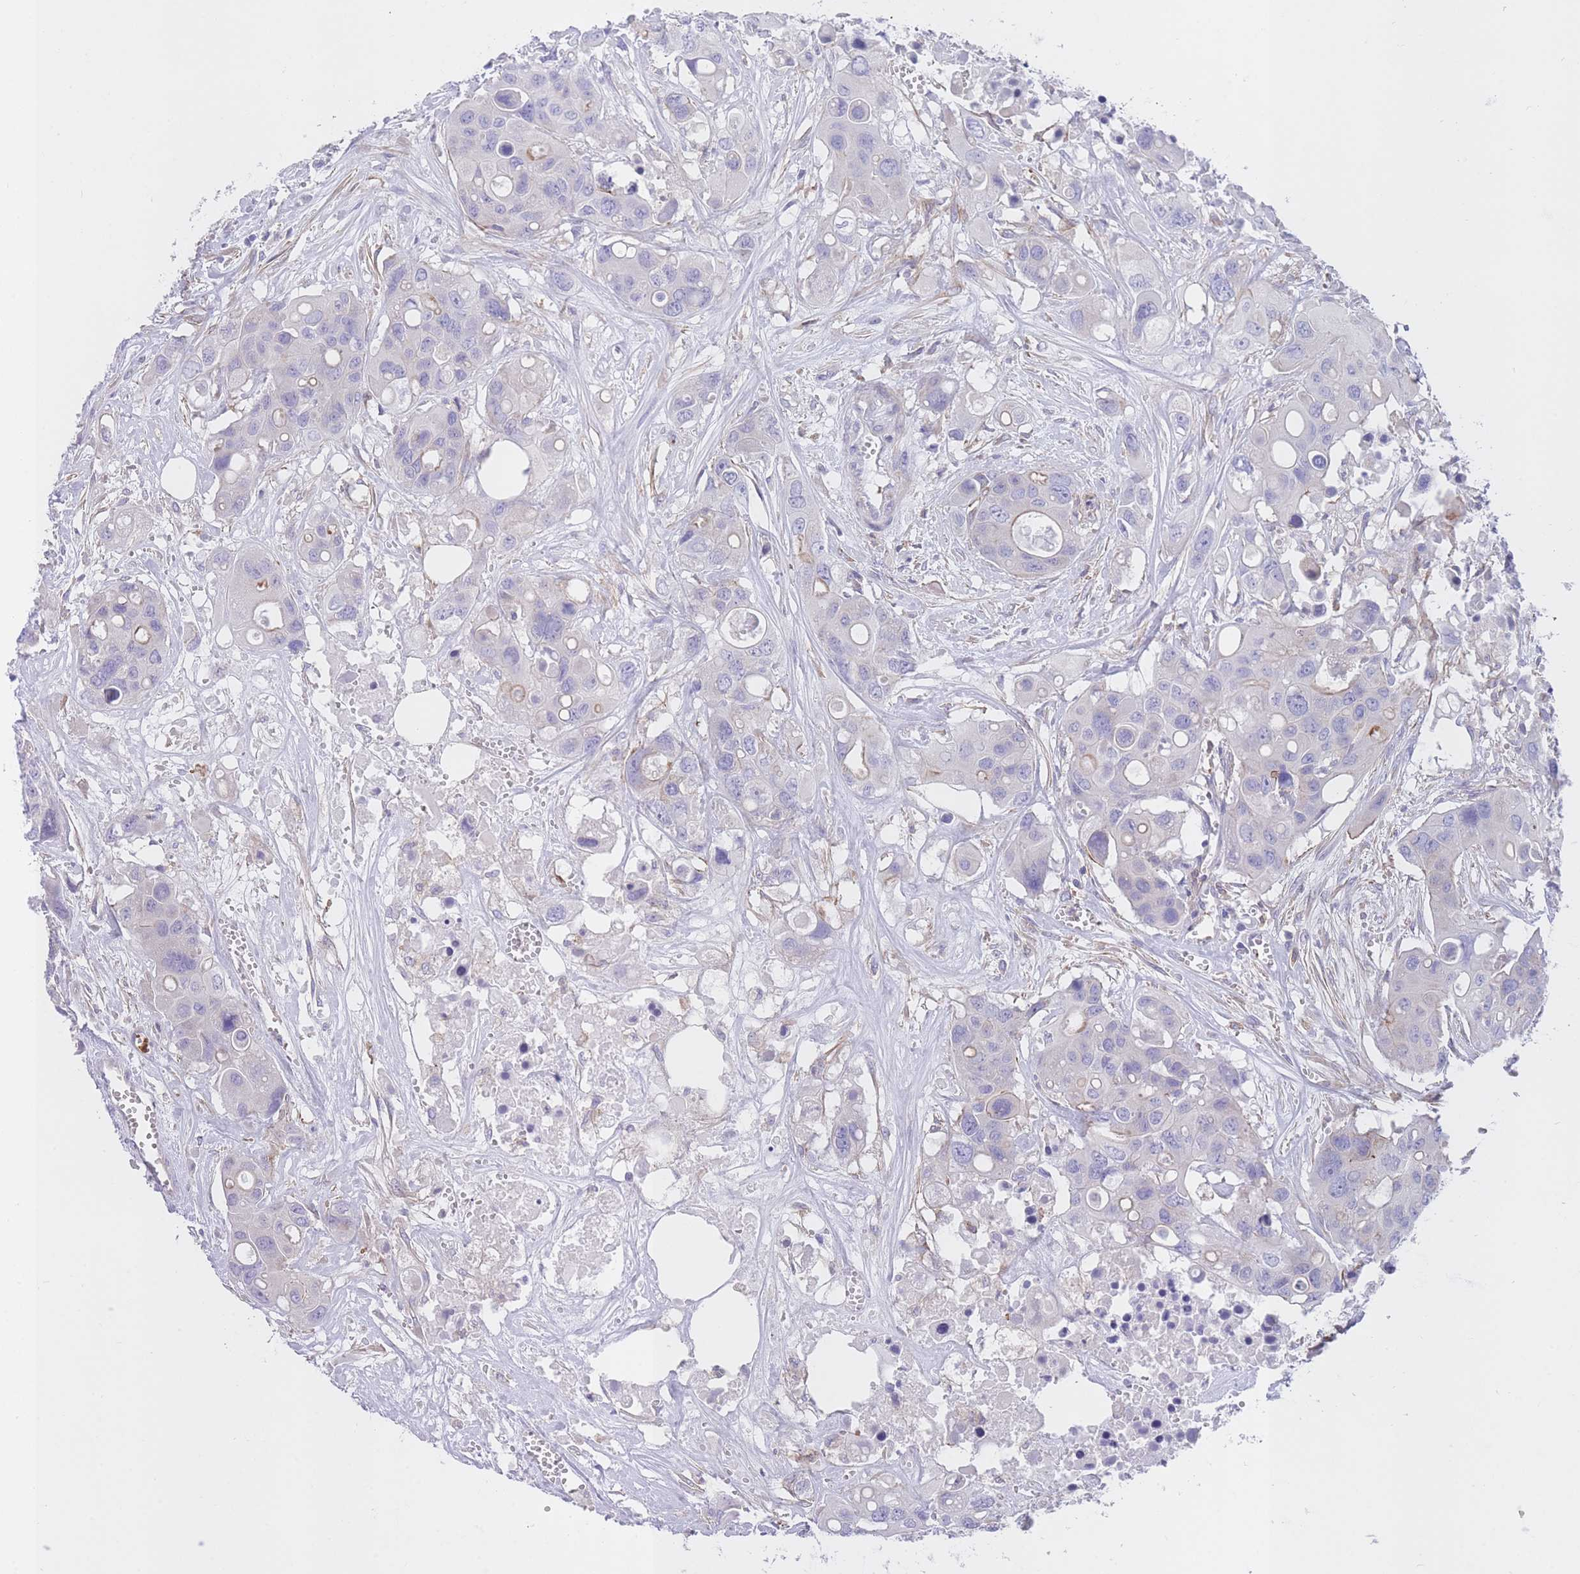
{"staining": {"intensity": "negative", "quantity": "none", "location": "none"}, "tissue": "colorectal cancer", "cell_type": "Tumor cells", "image_type": "cancer", "snomed": [{"axis": "morphology", "description": "Adenocarcinoma, NOS"}, {"axis": "topography", "description": "Colon"}], "caption": "DAB (3,3'-diaminobenzidine) immunohistochemical staining of human colorectal adenocarcinoma displays no significant staining in tumor cells.", "gene": "LDB3", "patient": {"sex": "male", "age": 77}}